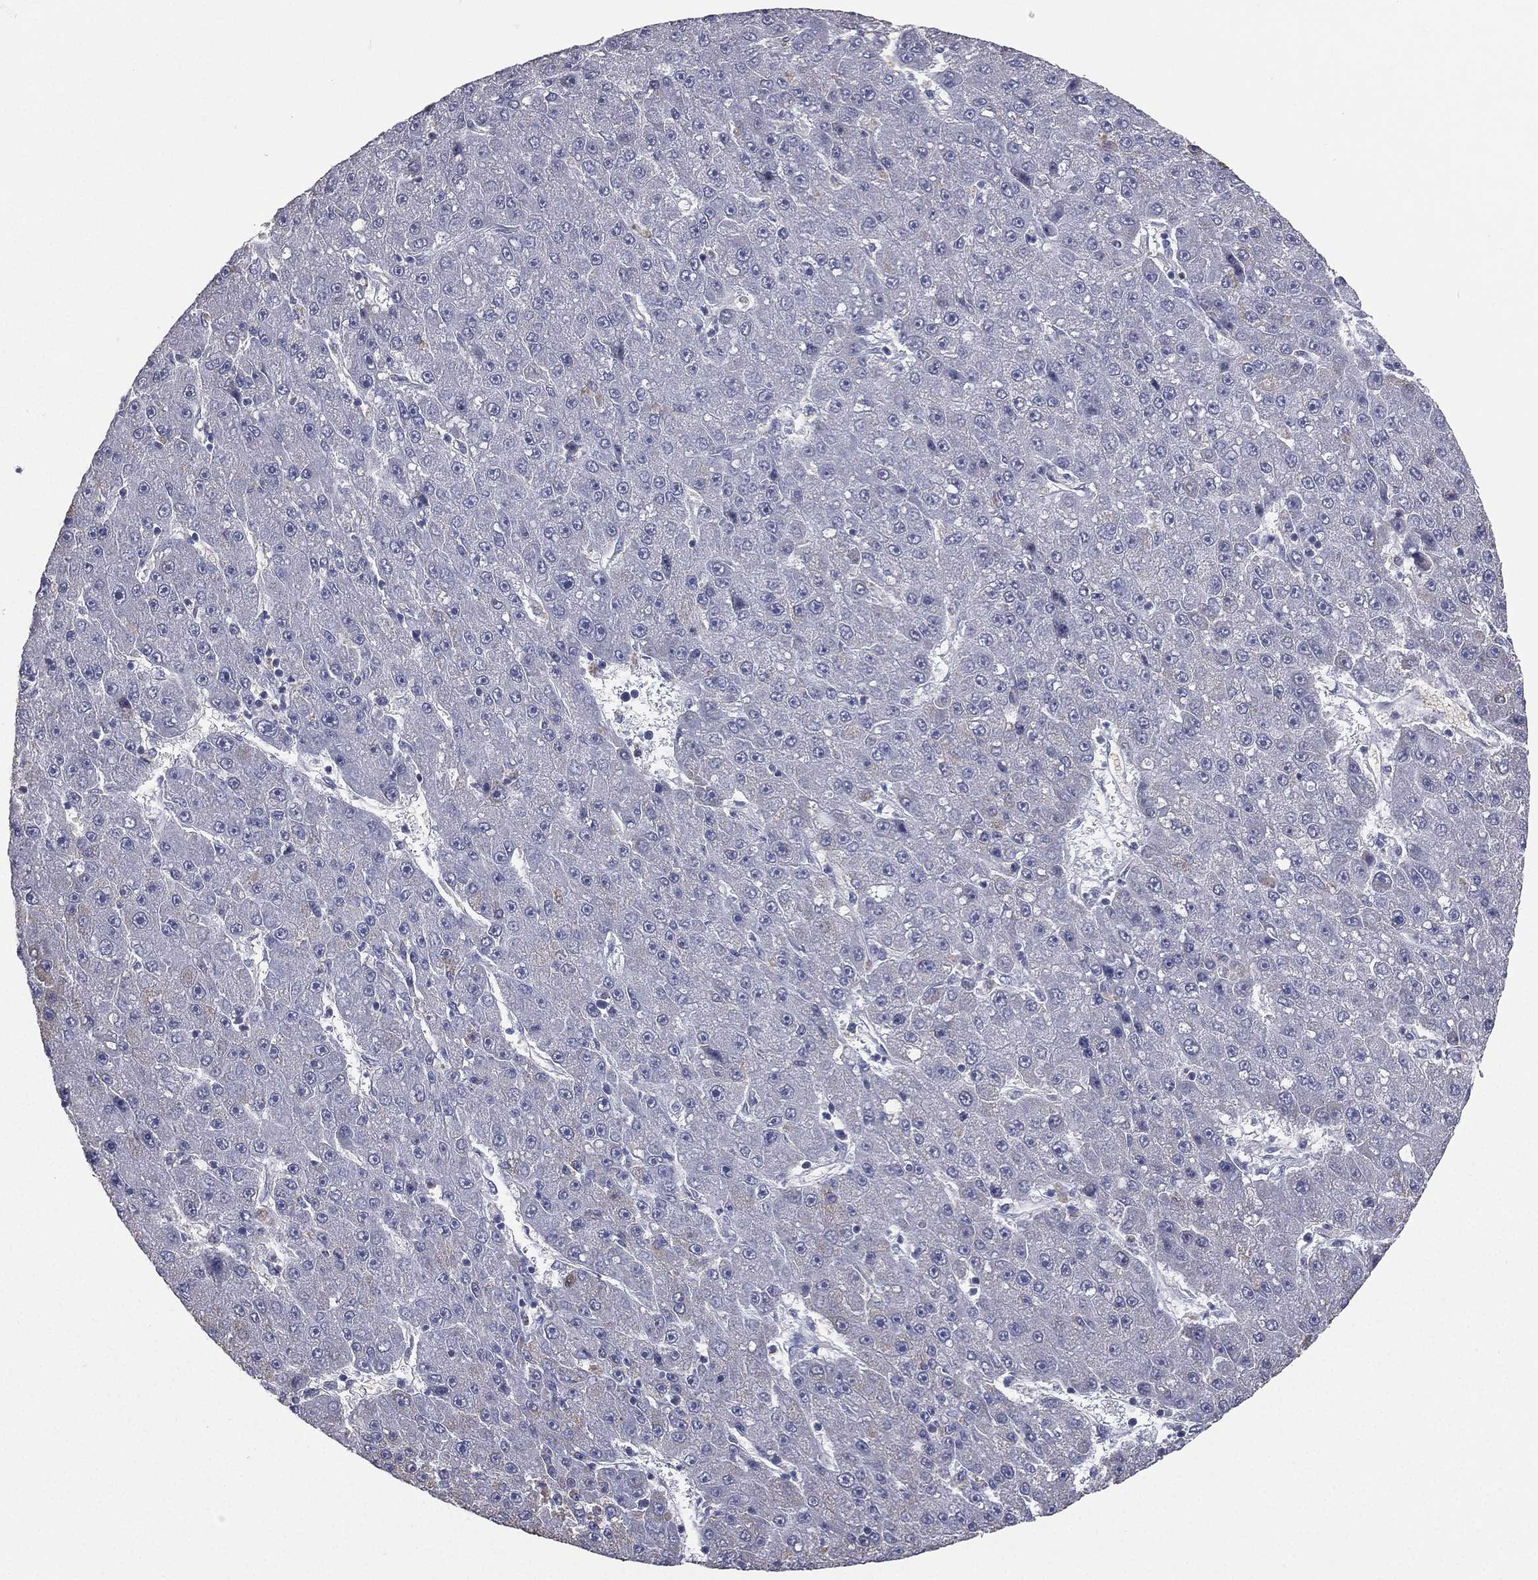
{"staining": {"intensity": "negative", "quantity": "none", "location": "none"}, "tissue": "liver cancer", "cell_type": "Tumor cells", "image_type": "cancer", "snomed": [{"axis": "morphology", "description": "Carcinoma, Hepatocellular, NOS"}, {"axis": "topography", "description": "Liver"}], "caption": "IHC micrograph of human liver cancer (hepatocellular carcinoma) stained for a protein (brown), which displays no expression in tumor cells.", "gene": "ESX1", "patient": {"sex": "male", "age": 67}}